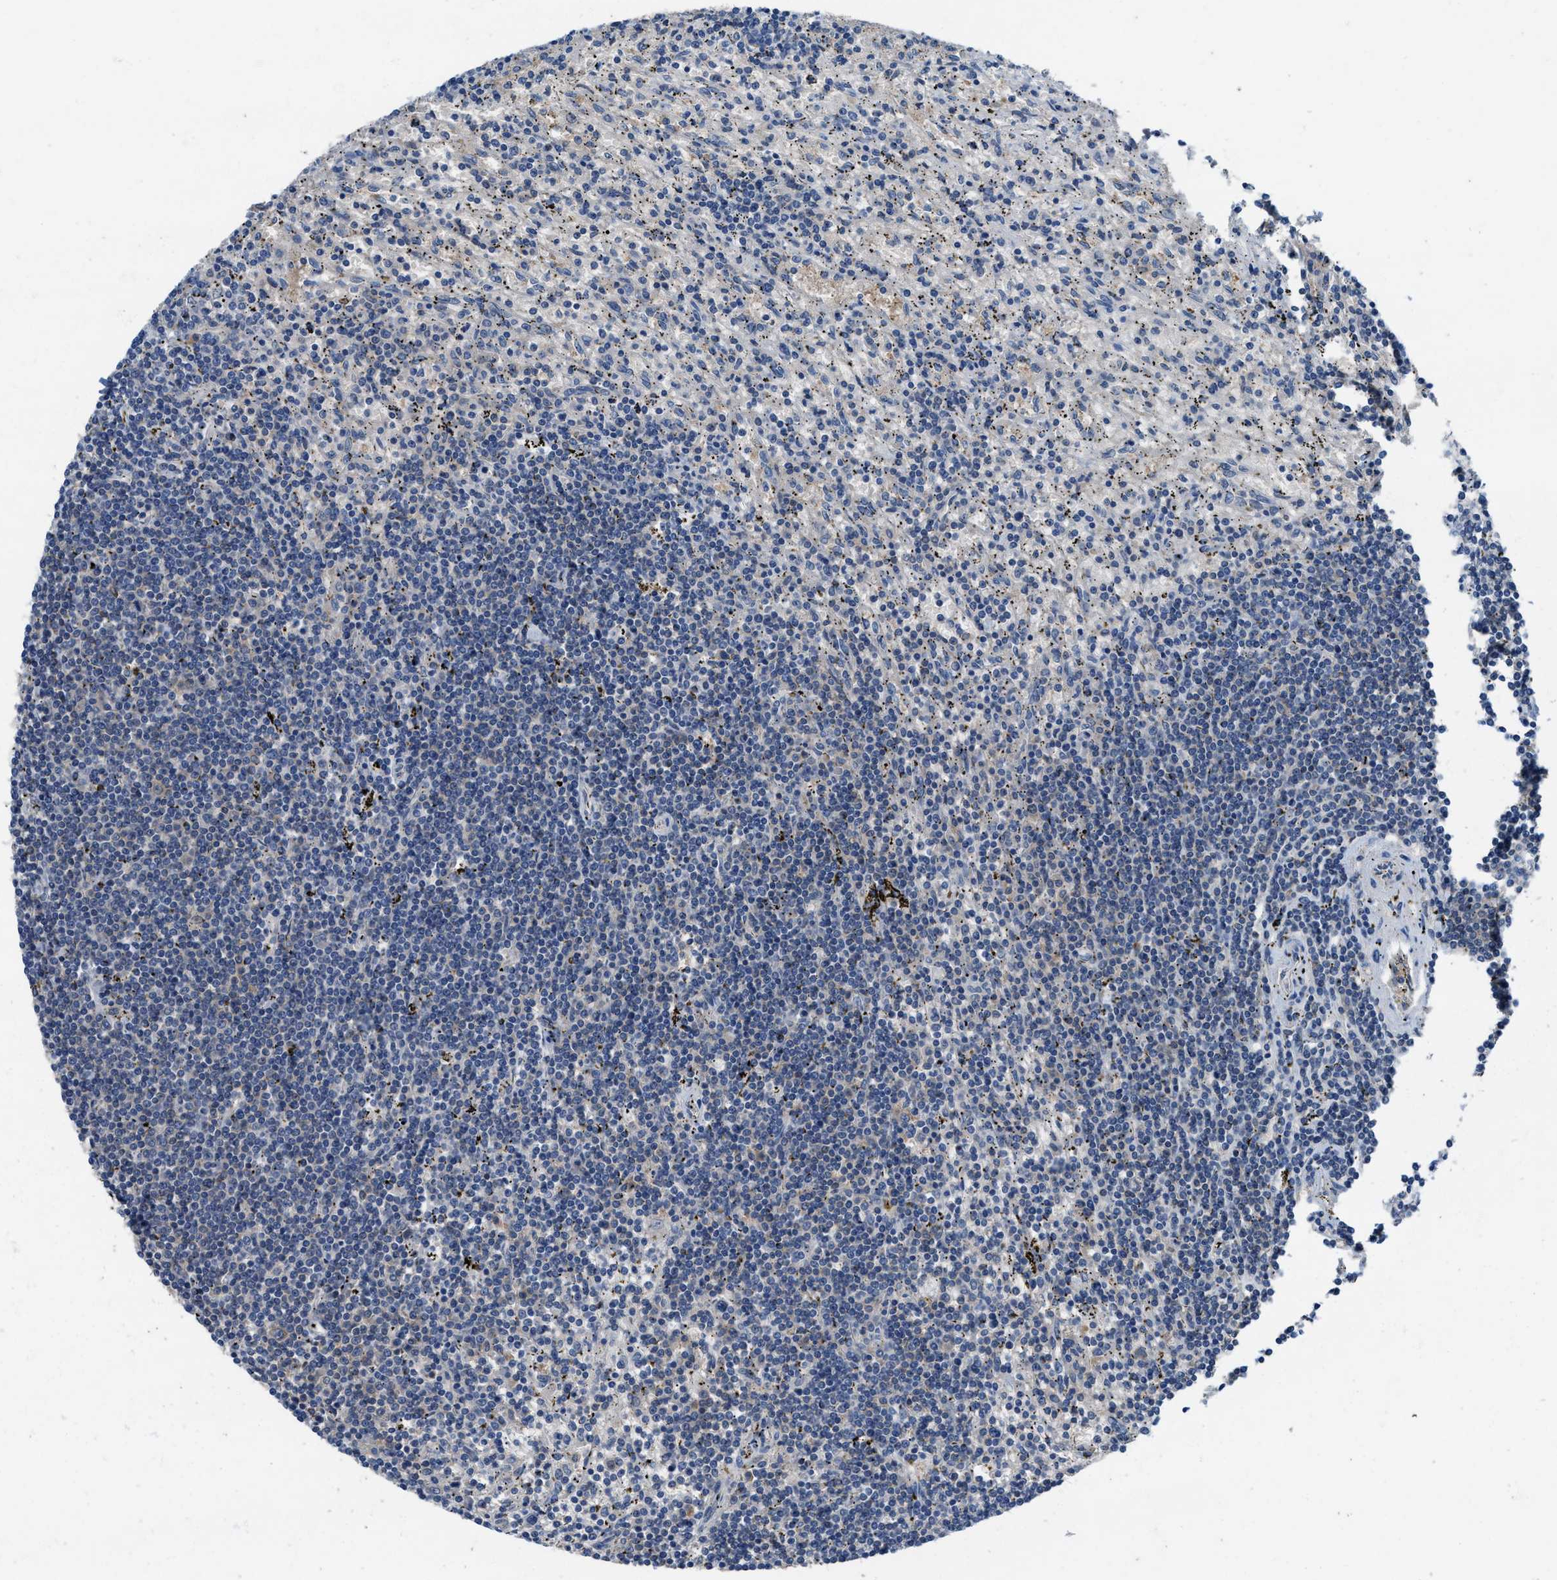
{"staining": {"intensity": "negative", "quantity": "none", "location": "none"}, "tissue": "lymphoma", "cell_type": "Tumor cells", "image_type": "cancer", "snomed": [{"axis": "morphology", "description": "Malignant lymphoma, non-Hodgkin's type, Low grade"}, {"axis": "topography", "description": "Spleen"}], "caption": "Lymphoma was stained to show a protein in brown. There is no significant staining in tumor cells. (Immunohistochemistry (ihc), brightfield microscopy, high magnification).", "gene": "NUDT5", "patient": {"sex": "male", "age": 76}}